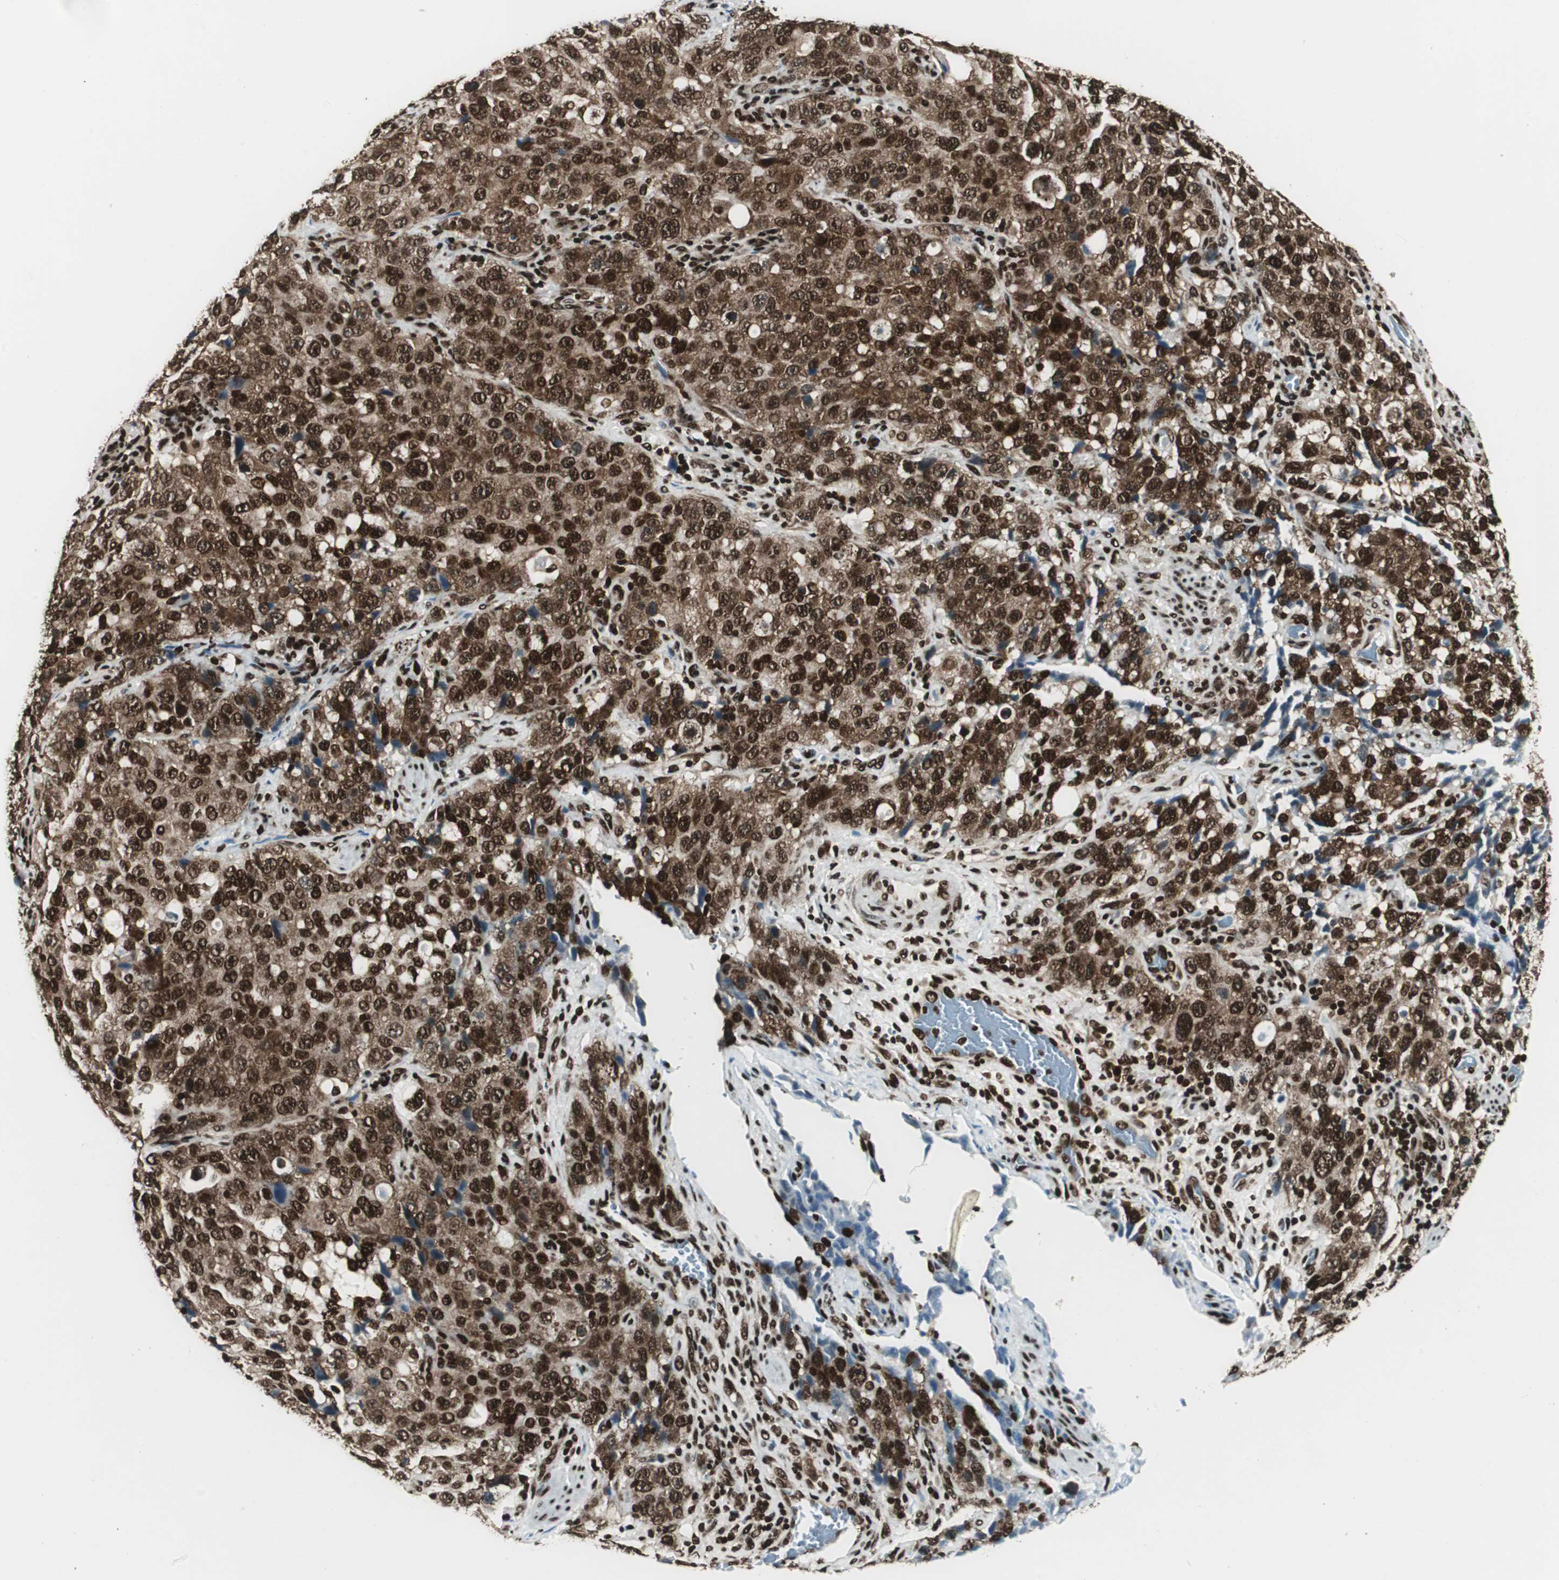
{"staining": {"intensity": "strong", "quantity": ">75%", "location": "cytoplasmic/membranous,nuclear"}, "tissue": "stomach cancer", "cell_type": "Tumor cells", "image_type": "cancer", "snomed": [{"axis": "morphology", "description": "Normal tissue, NOS"}, {"axis": "morphology", "description": "Adenocarcinoma, NOS"}, {"axis": "topography", "description": "Stomach"}], "caption": "High-magnification brightfield microscopy of stomach cancer (adenocarcinoma) stained with DAB (3,3'-diaminobenzidine) (brown) and counterstained with hematoxylin (blue). tumor cells exhibit strong cytoplasmic/membranous and nuclear expression is present in about>75% of cells.", "gene": "EWSR1", "patient": {"sex": "male", "age": 48}}